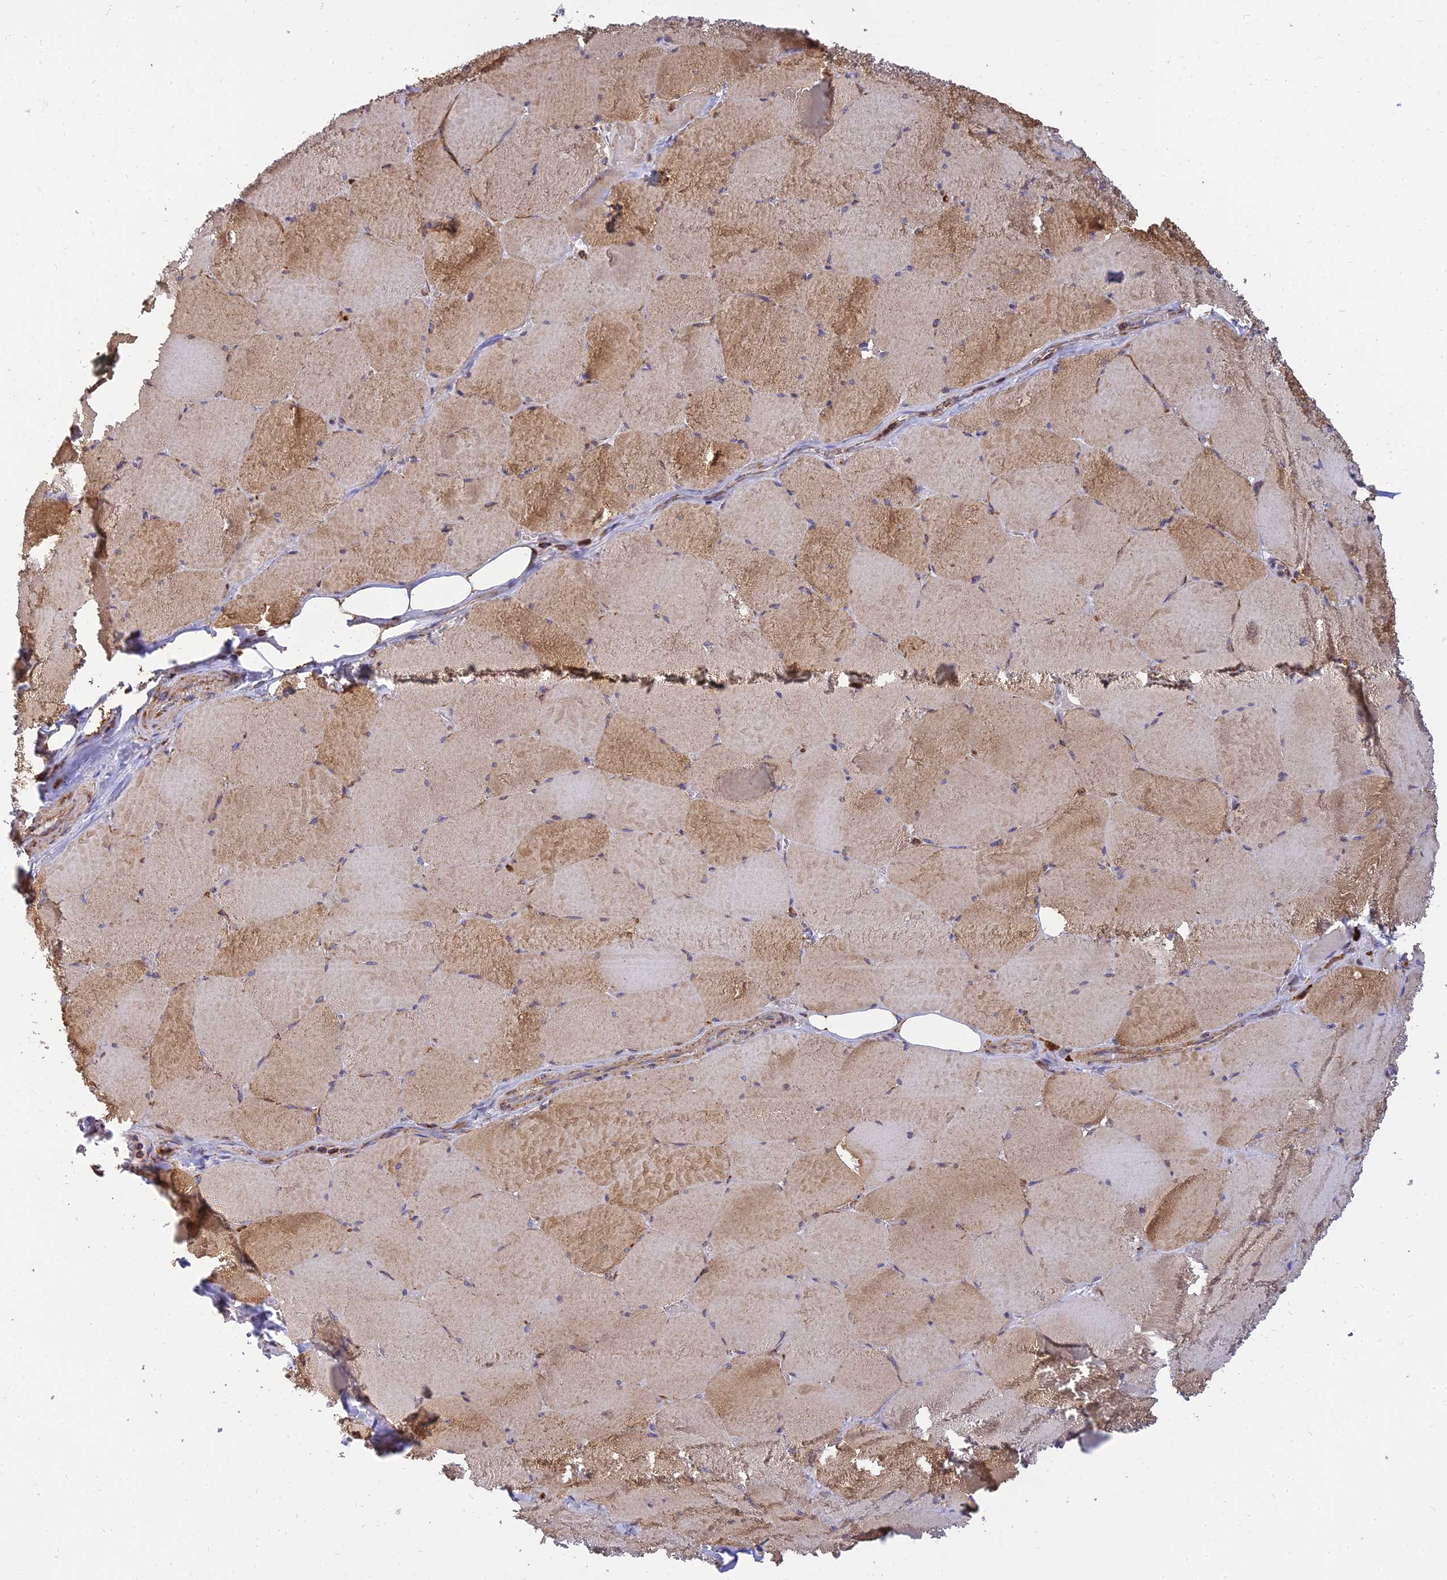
{"staining": {"intensity": "moderate", "quantity": ">75%", "location": "cytoplasmic/membranous"}, "tissue": "skeletal muscle", "cell_type": "Myocytes", "image_type": "normal", "snomed": [{"axis": "morphology", "description": "Normal tissue, NOS"}, {"axis": "topography", "description": "Skeletal muscle"}, {"axis": "topography", "description": "Head-Neck"}], "caption": "IHC of unremarkable skeletal muscle exhibits medium levels of moderate cytoplasmic/membranous positivity in about >75% of myocytes.", "gene": "THUMPD2", "patient": {"sex": "male", "age": 66}}